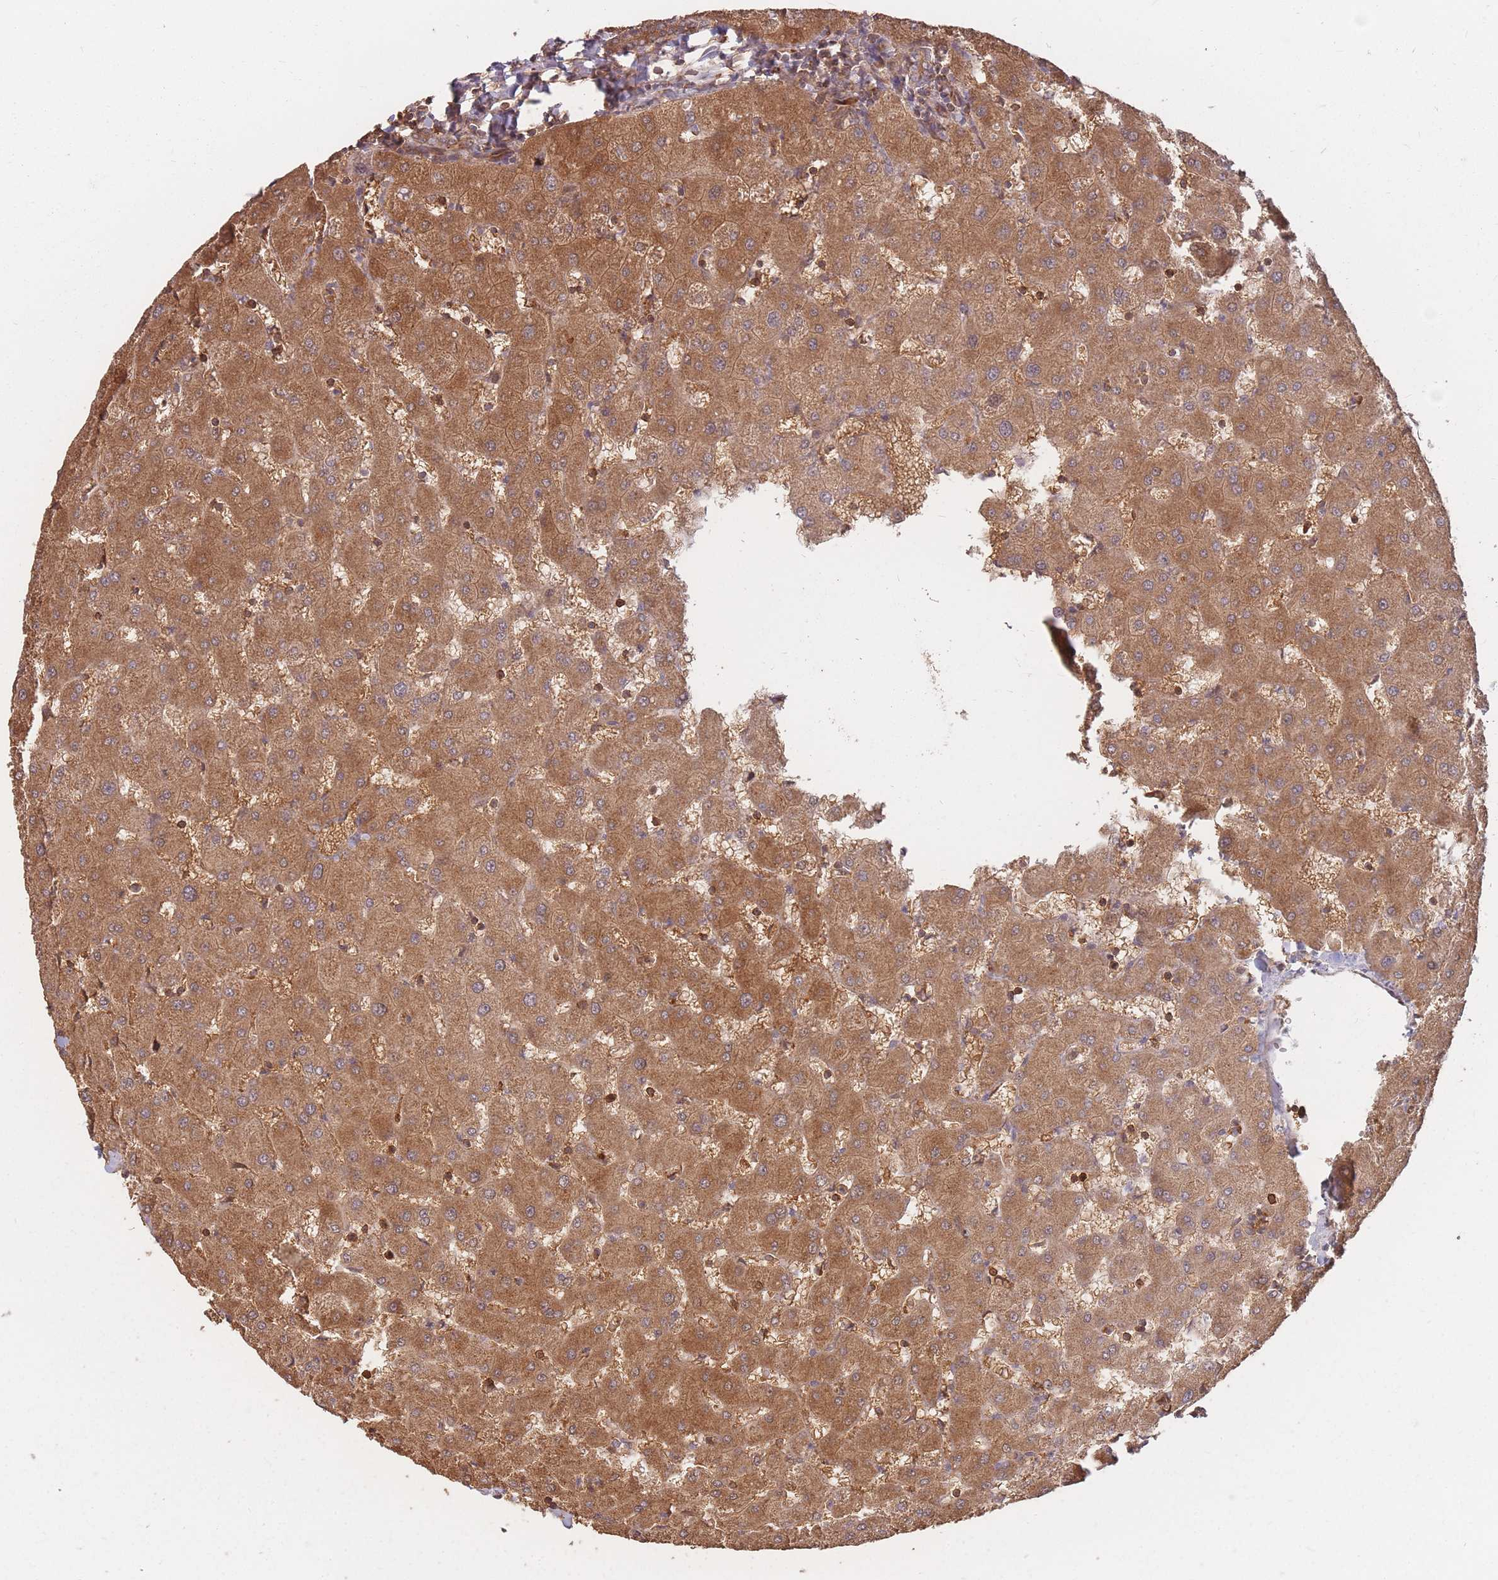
{"staining": {"intensity": "moderate", "quantity": ">75%", "location": "cytoplasmic/membranous"}, "tissue": "liver", "cell_type": "Cholangiocytes", "image_type": "normal", "snomed": [{"axis": "morphology", "description": "Normal tissue, NOS"}, {"axis": "topography", "description": "Liver"}], "caption": "Immunohistochemical staining of normal human liver shows >75% levels of moderate cytoplasmic/membranous protein staining in about >75% of cholangiocytes. (DAB (3,3'-diaminobenzidine) IHC, brown staining for protein, blue staining for nuclei).", "gene": "PLS3", "patient": {"sex": "female", "age": 63}}